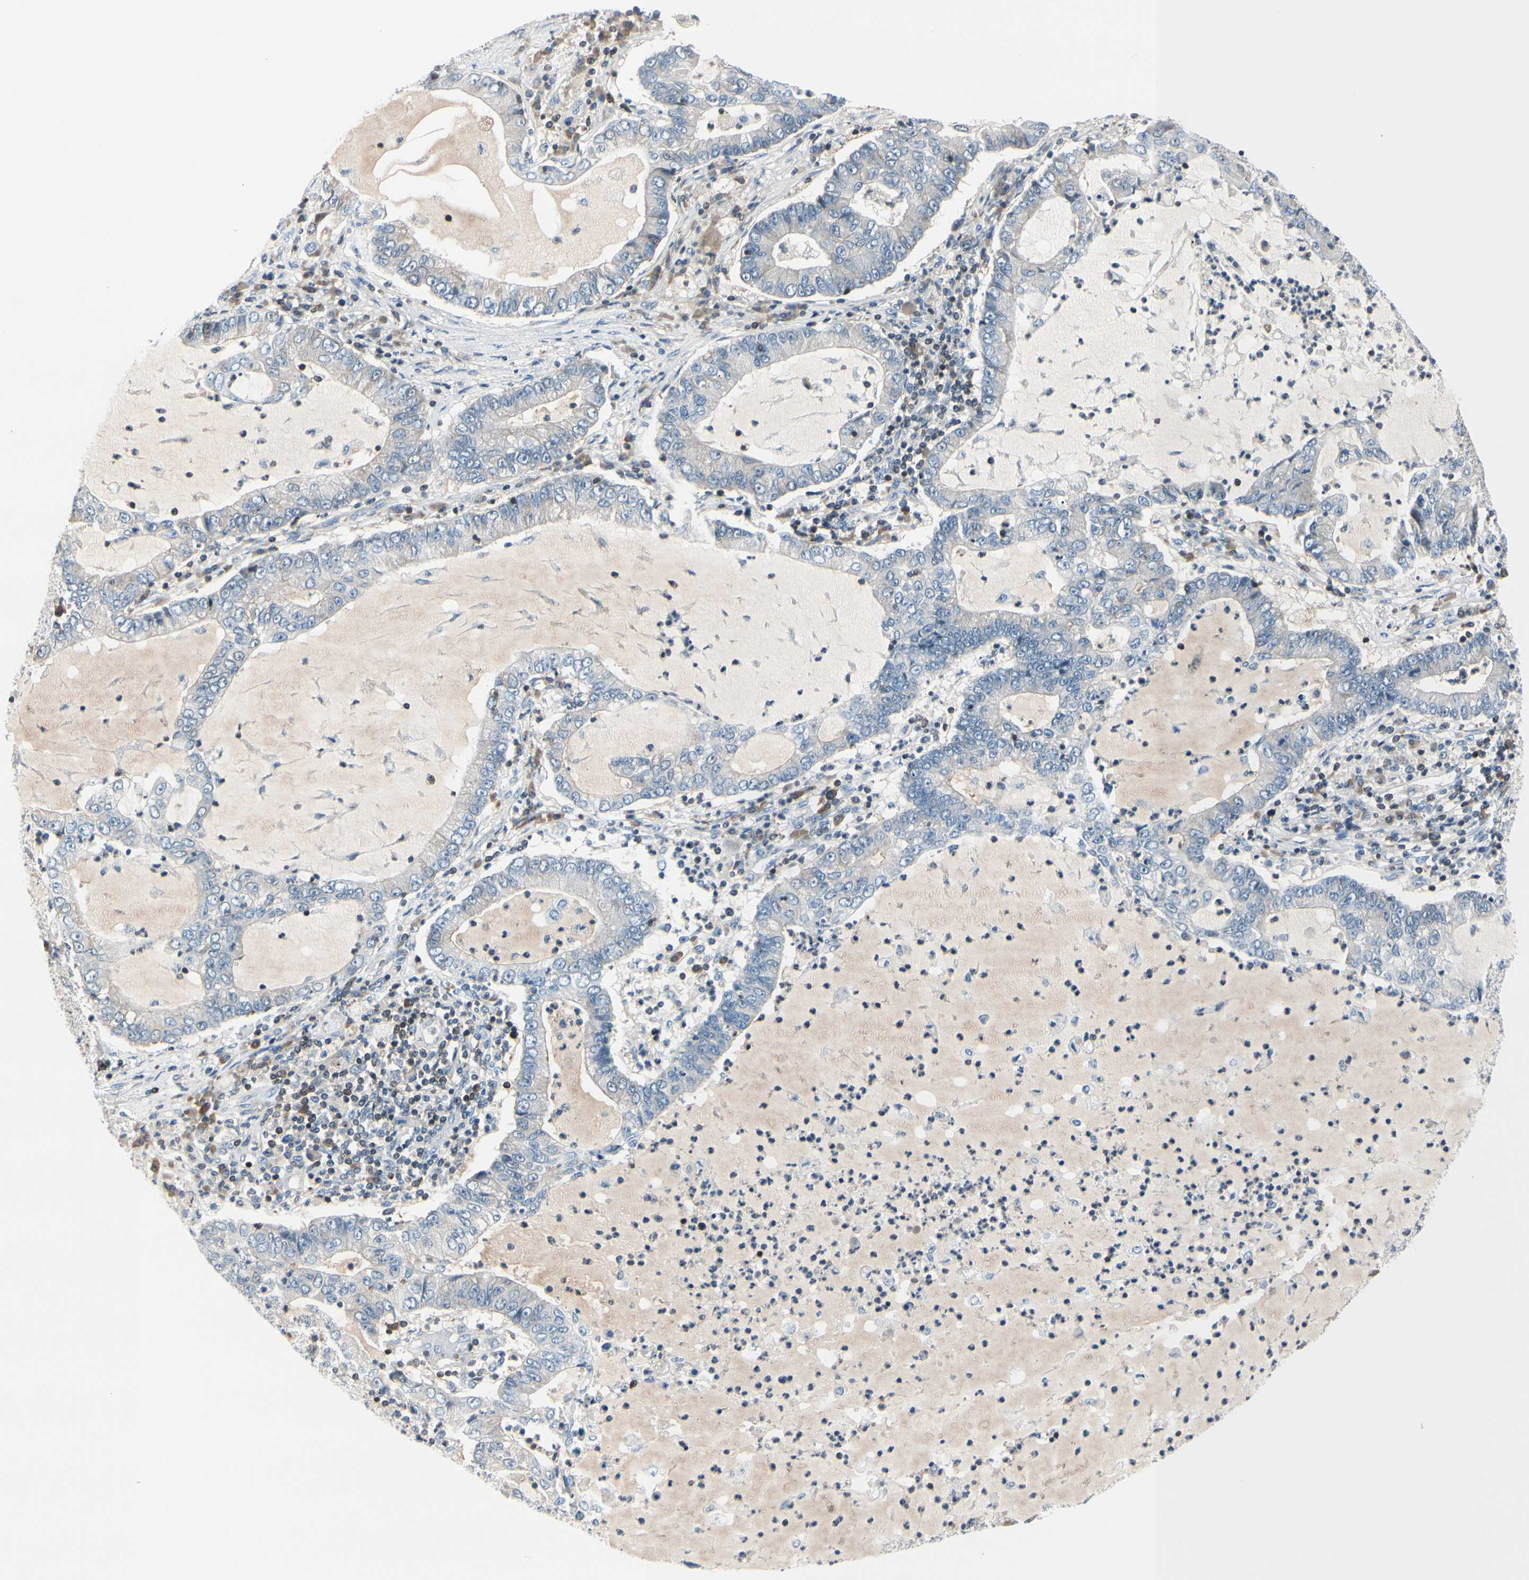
{"staining": {"intensity": "negative", "quantity": "none", "location": "none"}, "tissue": "lung cancer", "cell_type": "Tumor cells", "image_type": "cancer", "snomed": [{"axis": "morphology", "description": "Adenocarcinoma, NOS"}, {"axis": "topography", "description": "Lung"}], "caption": "Lung adenocarcinoma stained for a protein using immunohistochemistry (IHC) exhibits no expression tumor cells.", "gene": "SLC9A3R1", "patient": {"sex": "female", "age": 51}}